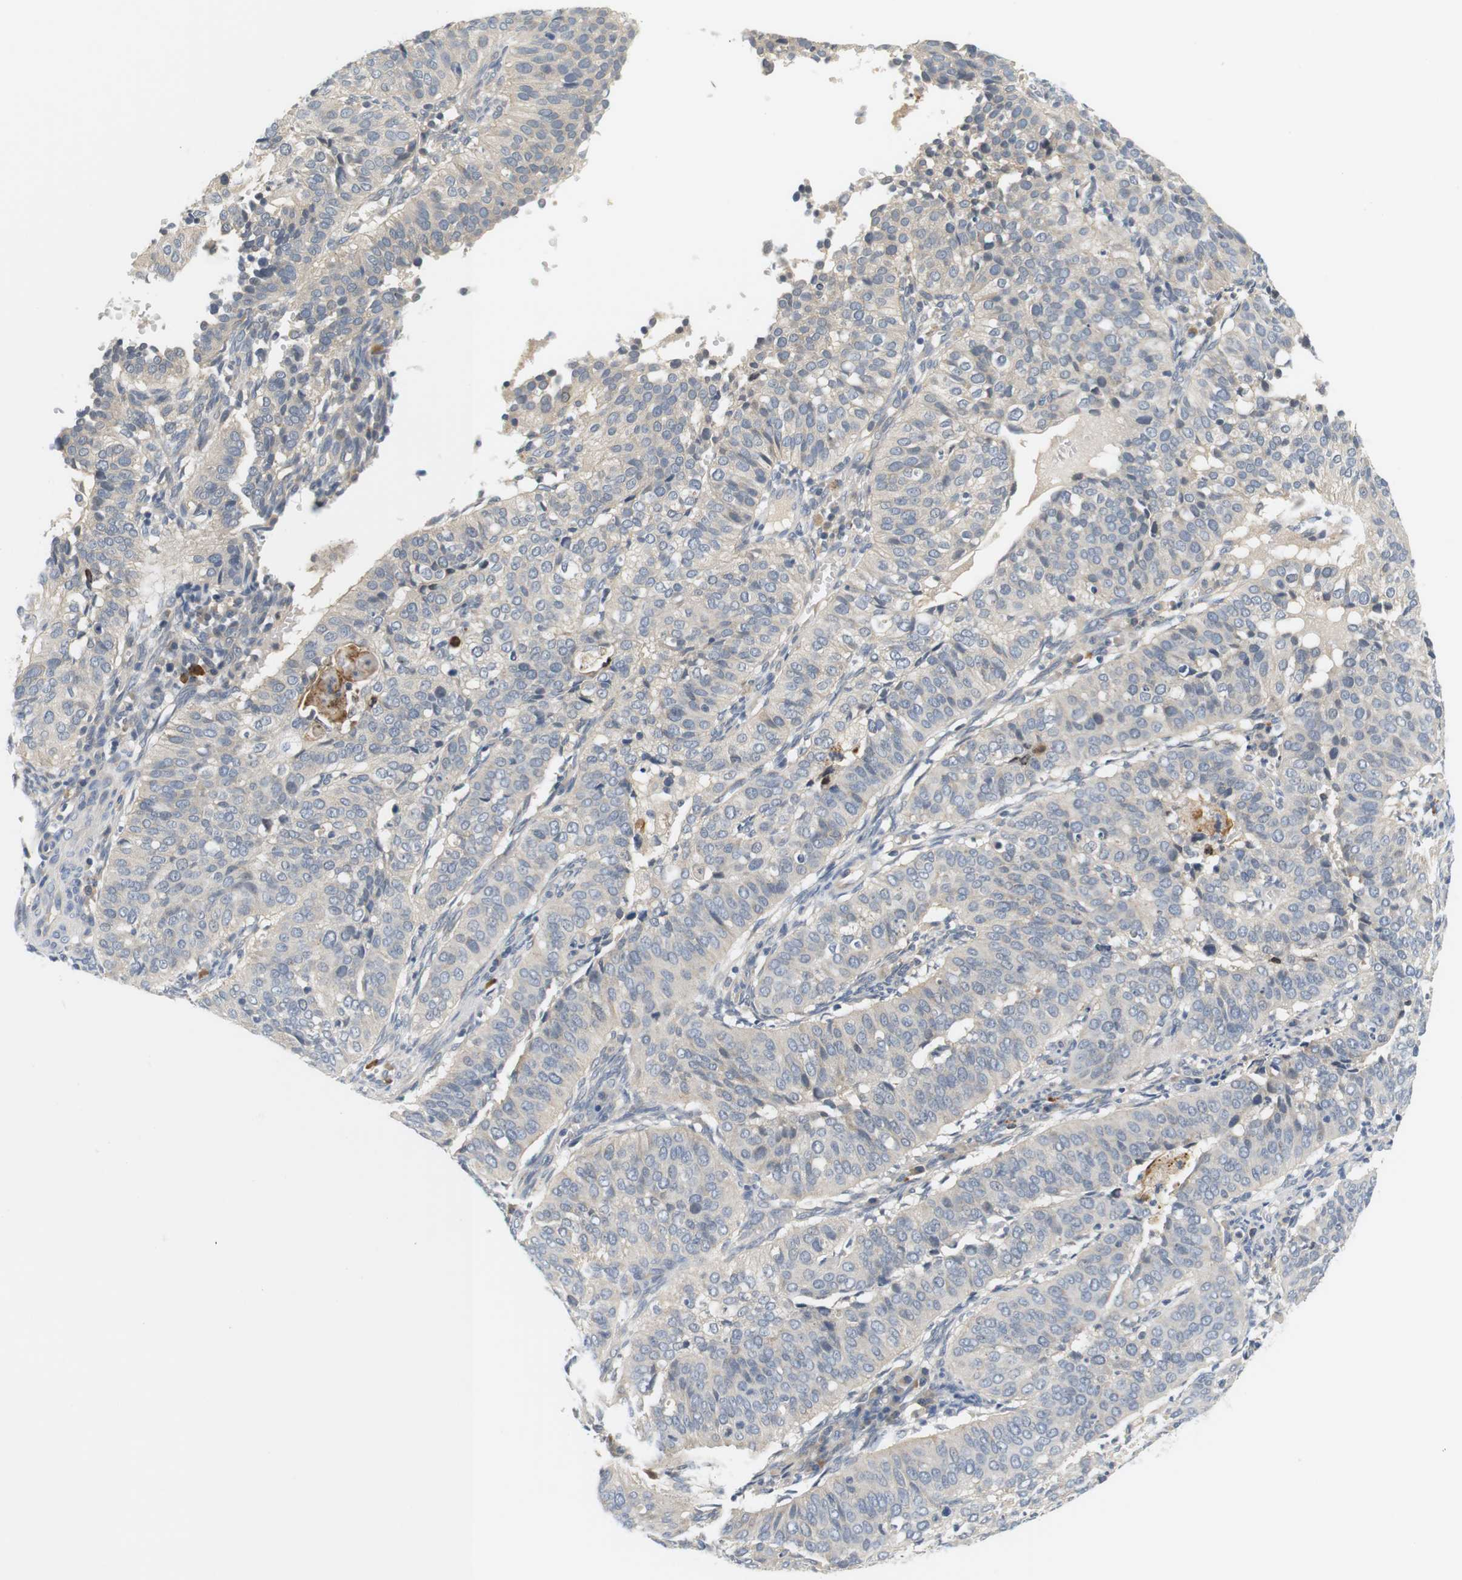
{"staining": {"intensity": "negative", "quantity": "none", "location": "none"}, "tissue": "cervical cancer", "cell_type": "Tumor cells", "image_type": "cancer", "snomed": [{"axis": "morphology", "description": "Normal tissue, NOS"}, {"axis": "morphology", "description": "Squamous cell carcinoma, NOS"}, {"axis": "topography", "description": "Cervix"}], "caption": "A high-resolution photomicrograph shows immunohistochemistry staining of cervical squamous cell carcinoma, which reveals no significant expression in tumor cells. The staining is performed using DAB (3,3'-diaminobenzidine) brown chromogen with nuclei counter-stained in using hematoxylin.", "gene": "EVA1C", "patient": {"sex": "female", "age": 39}}